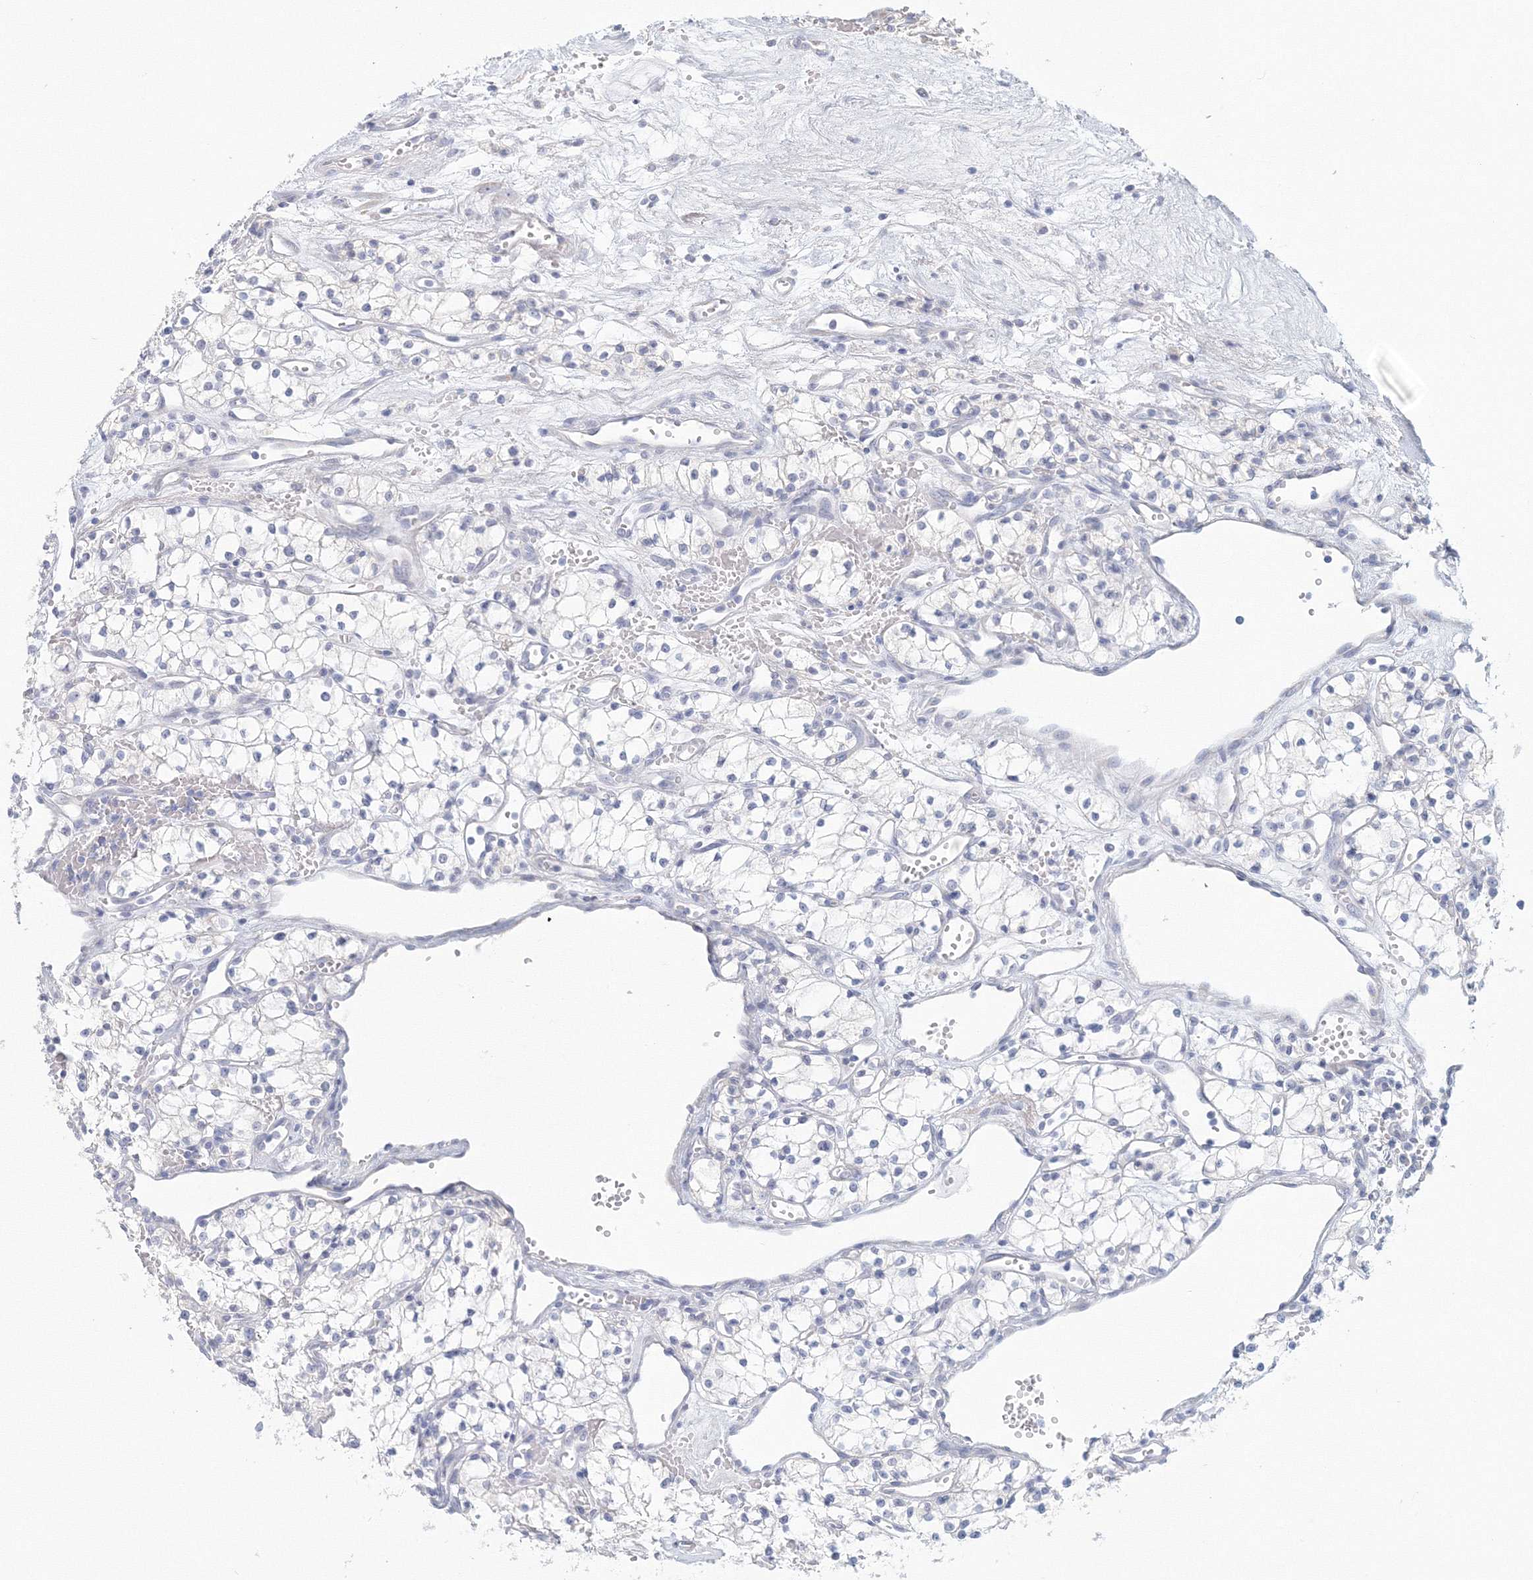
{"staining": {"intensity": "negative", "quantity": "none", "location": "none"}, "tissue": "renal cancer", "cell_type": "Tumor cells", "image_type": "cancer", "snomed": [{"axis": "morphology", "description": "Adenocarcinoma, NOS"}, {"axis": "topography", "description": "Kidney"}], "caption": "Immunohistochemistry (IHC) photomicrograph of neoplastic tissue: renal adenocarcinoma stained with DAB demonstrates no significant protein staining in tumor cells.", "gene": "VSIG1", "patient": {"sex": "male", "age": 59}}